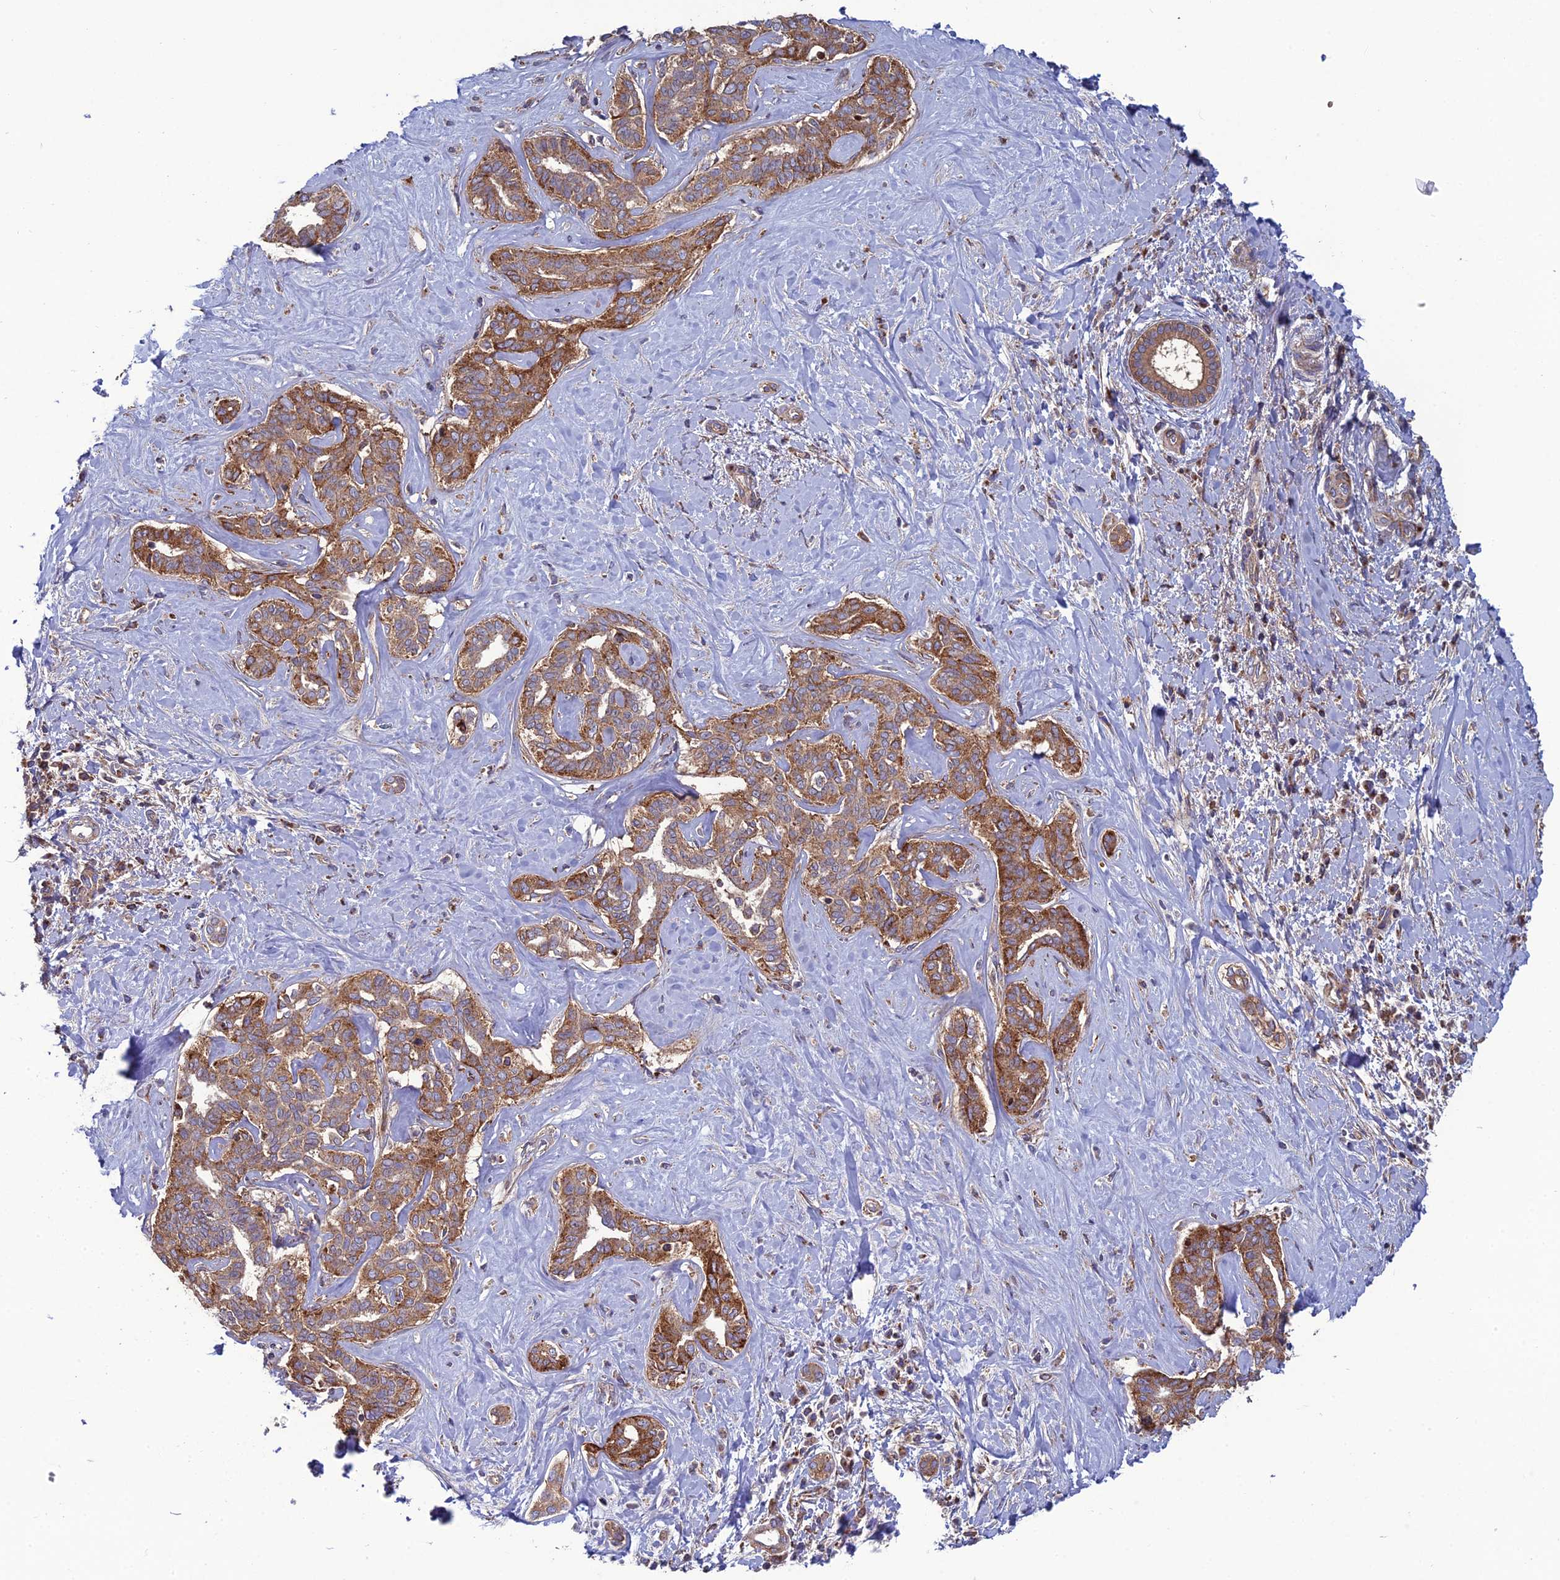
{"staining": {"intensity": "moderate", "quantity": ">75%", "location": "cytoplasmic/membranous"}, "tissue": "liver cancer", "cell_type": "Tumor cells", "image_type": "cancer", "snomed": [{"axis": "morphology", "description": "Cholangiocarcinoma"}, {"axis": "topography", "description": "Liver"}], "caption": "Immunohistochemistry (IHC) photomicrograph of human cholangiocarcinoma (liver) stained for a protein (brown), which shows medium levels of moderate cytoplasmic/membranous staining in about >75% of tumor cells.", "gene": "LNPEP", "patient": {"sex": "female", "age": 77}}